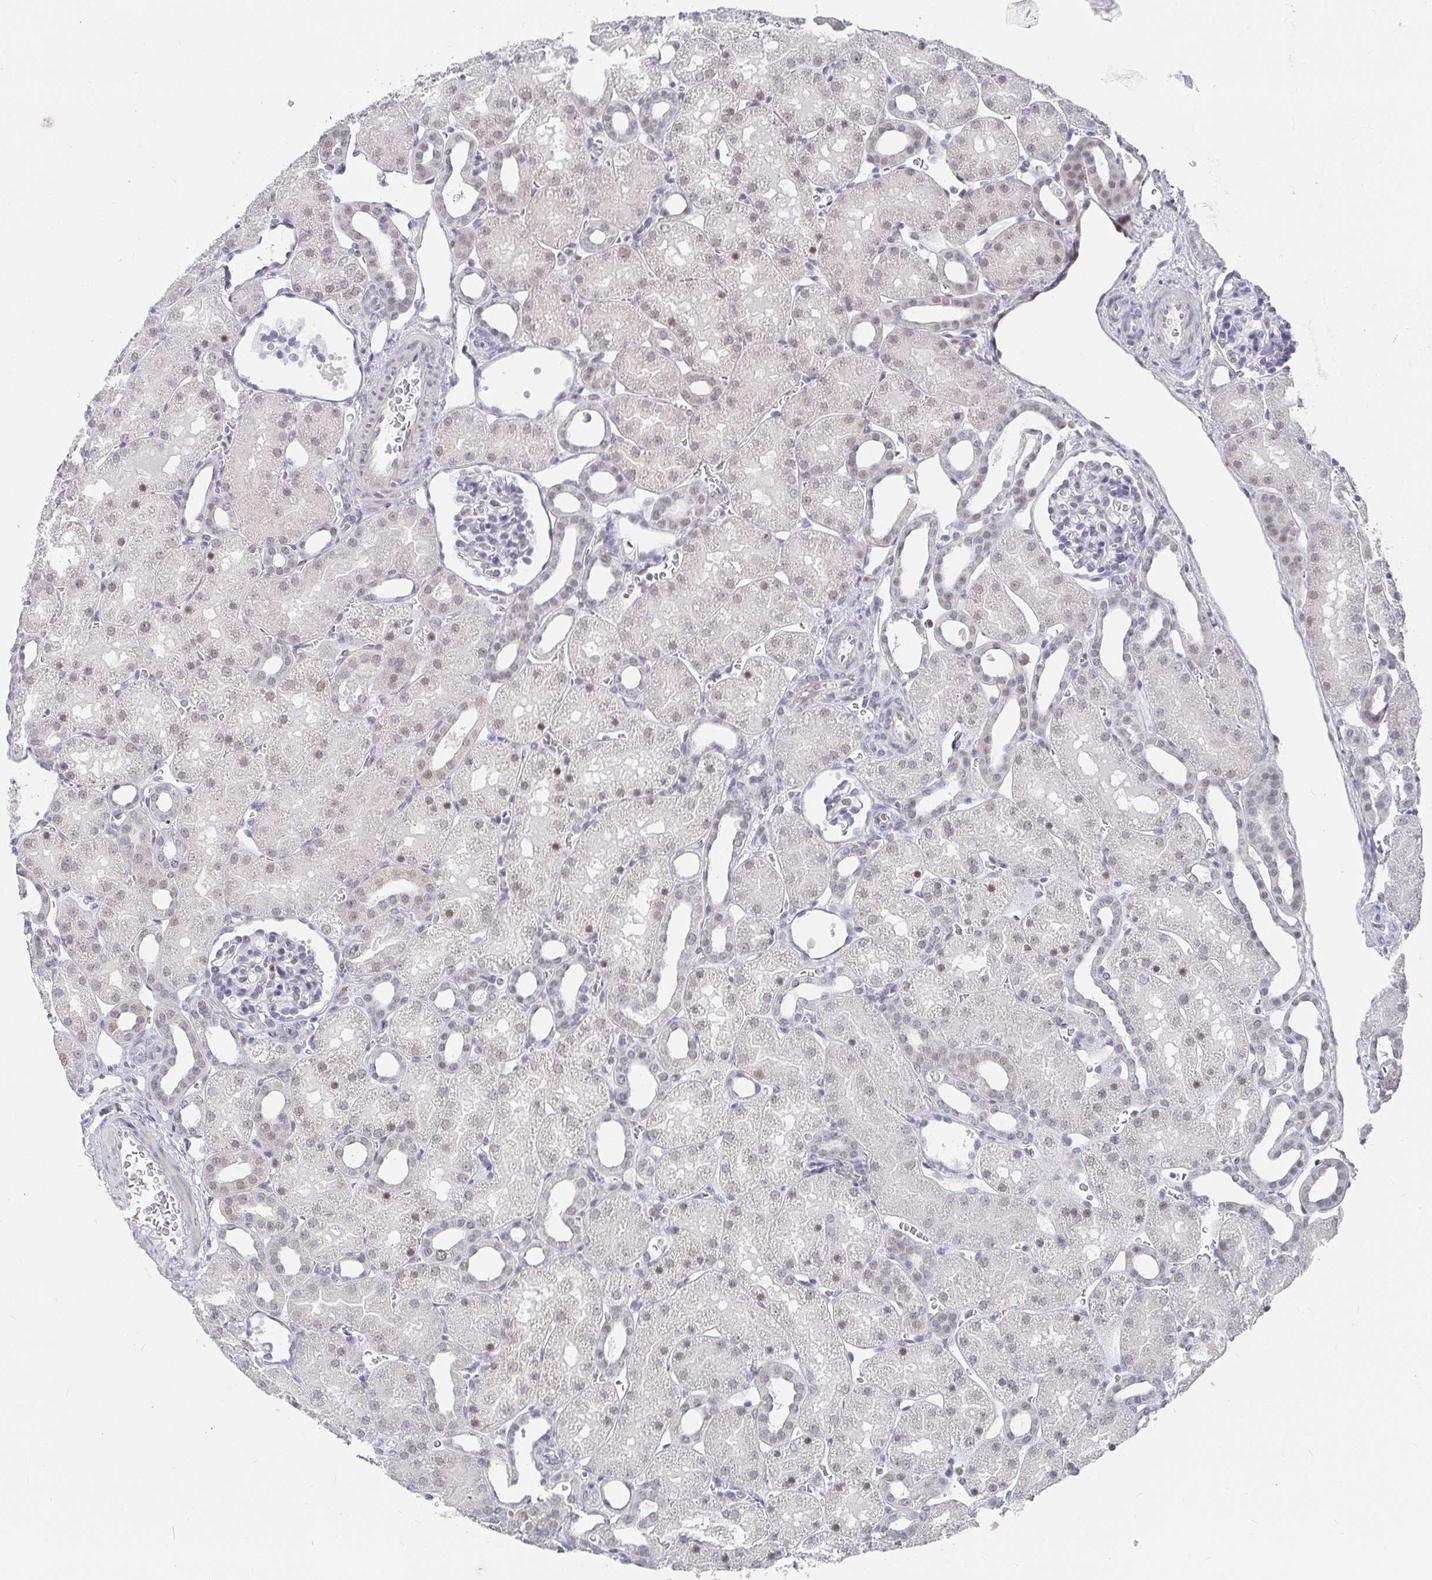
{"staining": {"intensity": "negative", "quantity": "none", "location": "none"}, "tissue": "kidney", "cell_type": "Cells in glomeruli", "image_type": "normal", "snomed": [{"axis": "morphology", "description": "Normal tissue, NOS"}, {"axis": "topography", "description": "Kidney"}], "caption": "The immunohistochemistry micrograph has no significant expression in cells in glomeruli of kidney.", "gene": "RCOR1", "patient": {"sex": "male", "age": 2}}